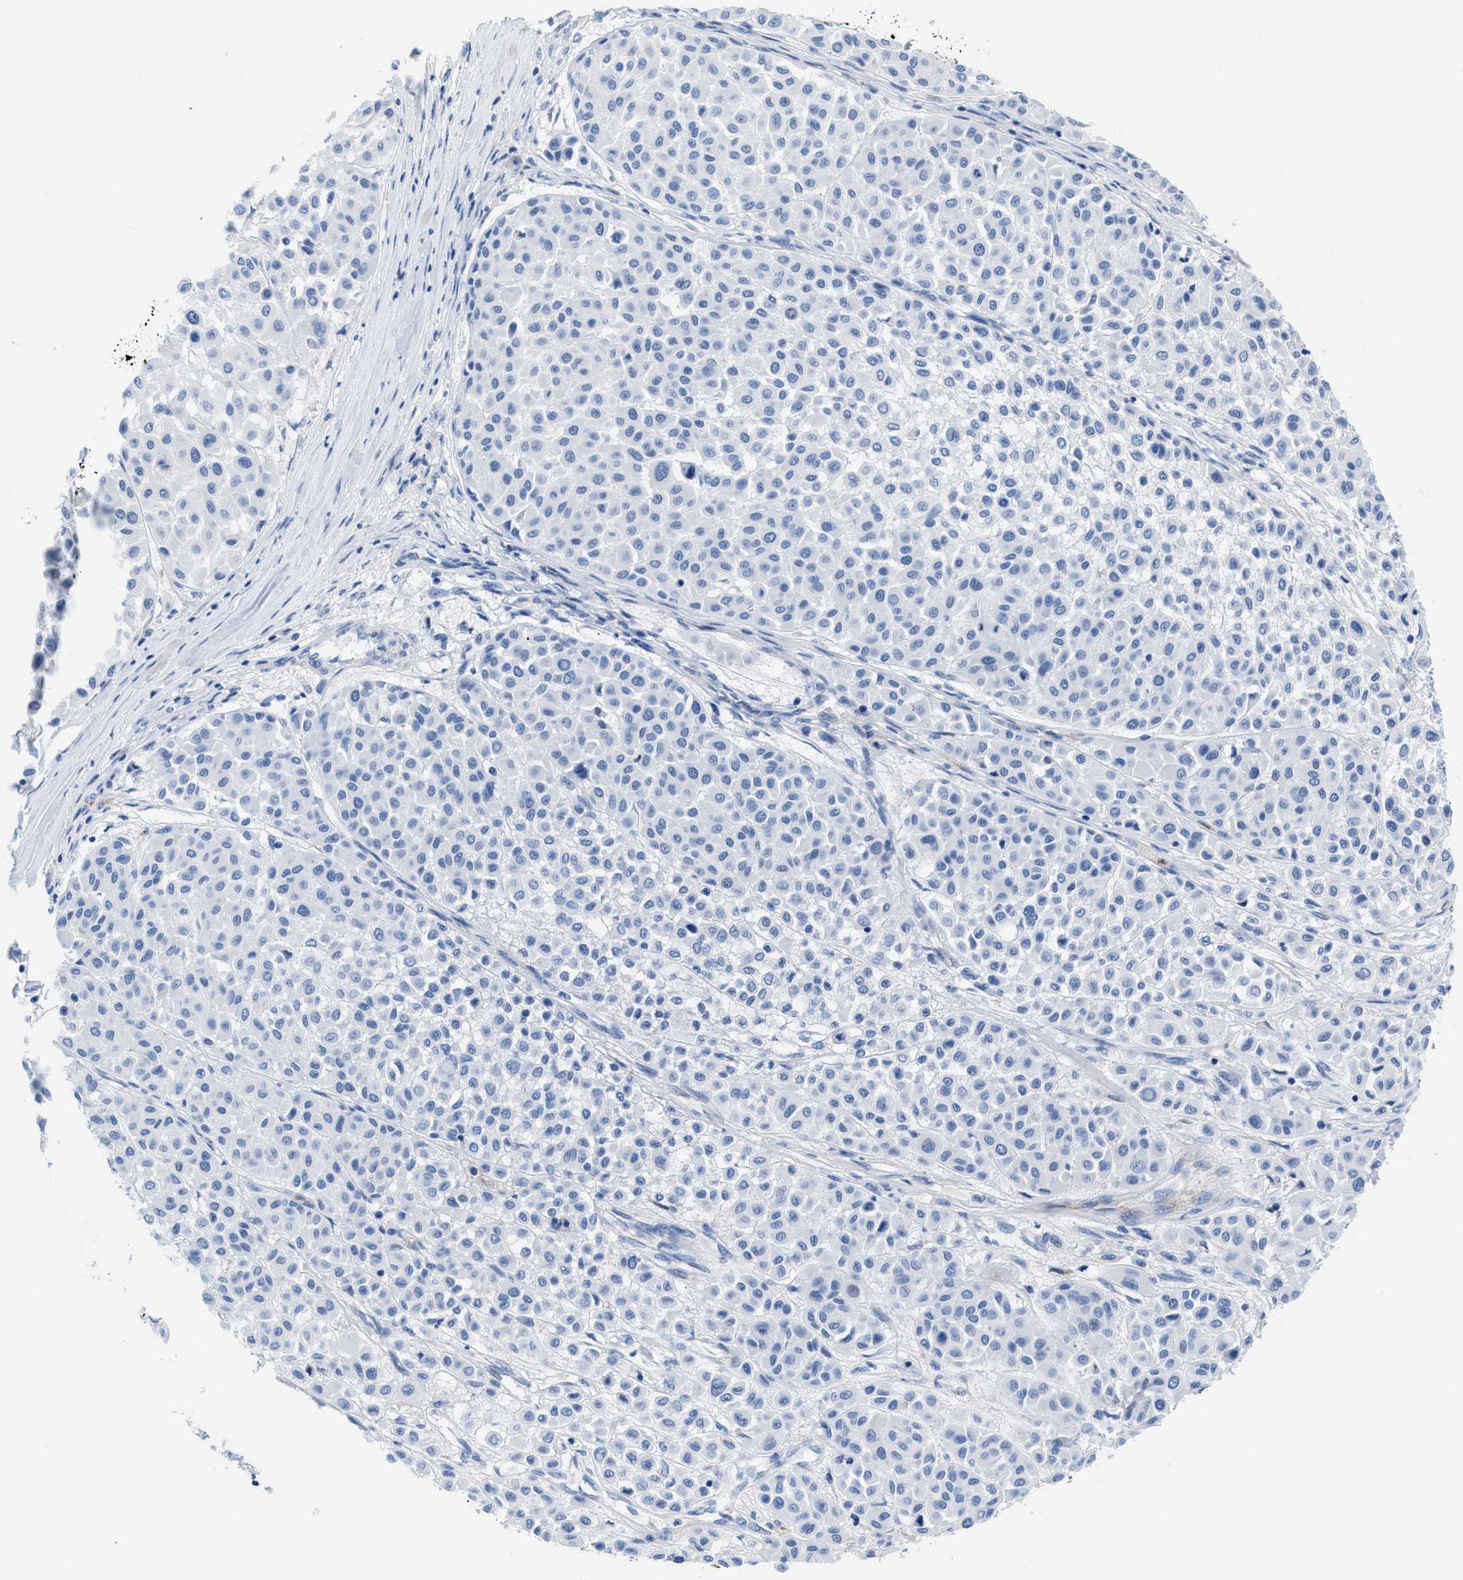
{"staining": {"intensity": "negative", "quantity": "none", "location": "none"}, "tissue": "melanoma", "cell_type": "Tumor cells", "image_type": "cancer", "snomed": [{"axis": "morphology", "description": "Malignant melanoma, Metastatic site"}, {"axis": "topography", "description": "Soft tissue"}], "caption": "Immunohistochemical staining of human malignant melanoma (metastatic site) exhibits no significant staining in tumor cells.", "gene": "SLFN13", "patient": {"sex": "male", "age": 41}}